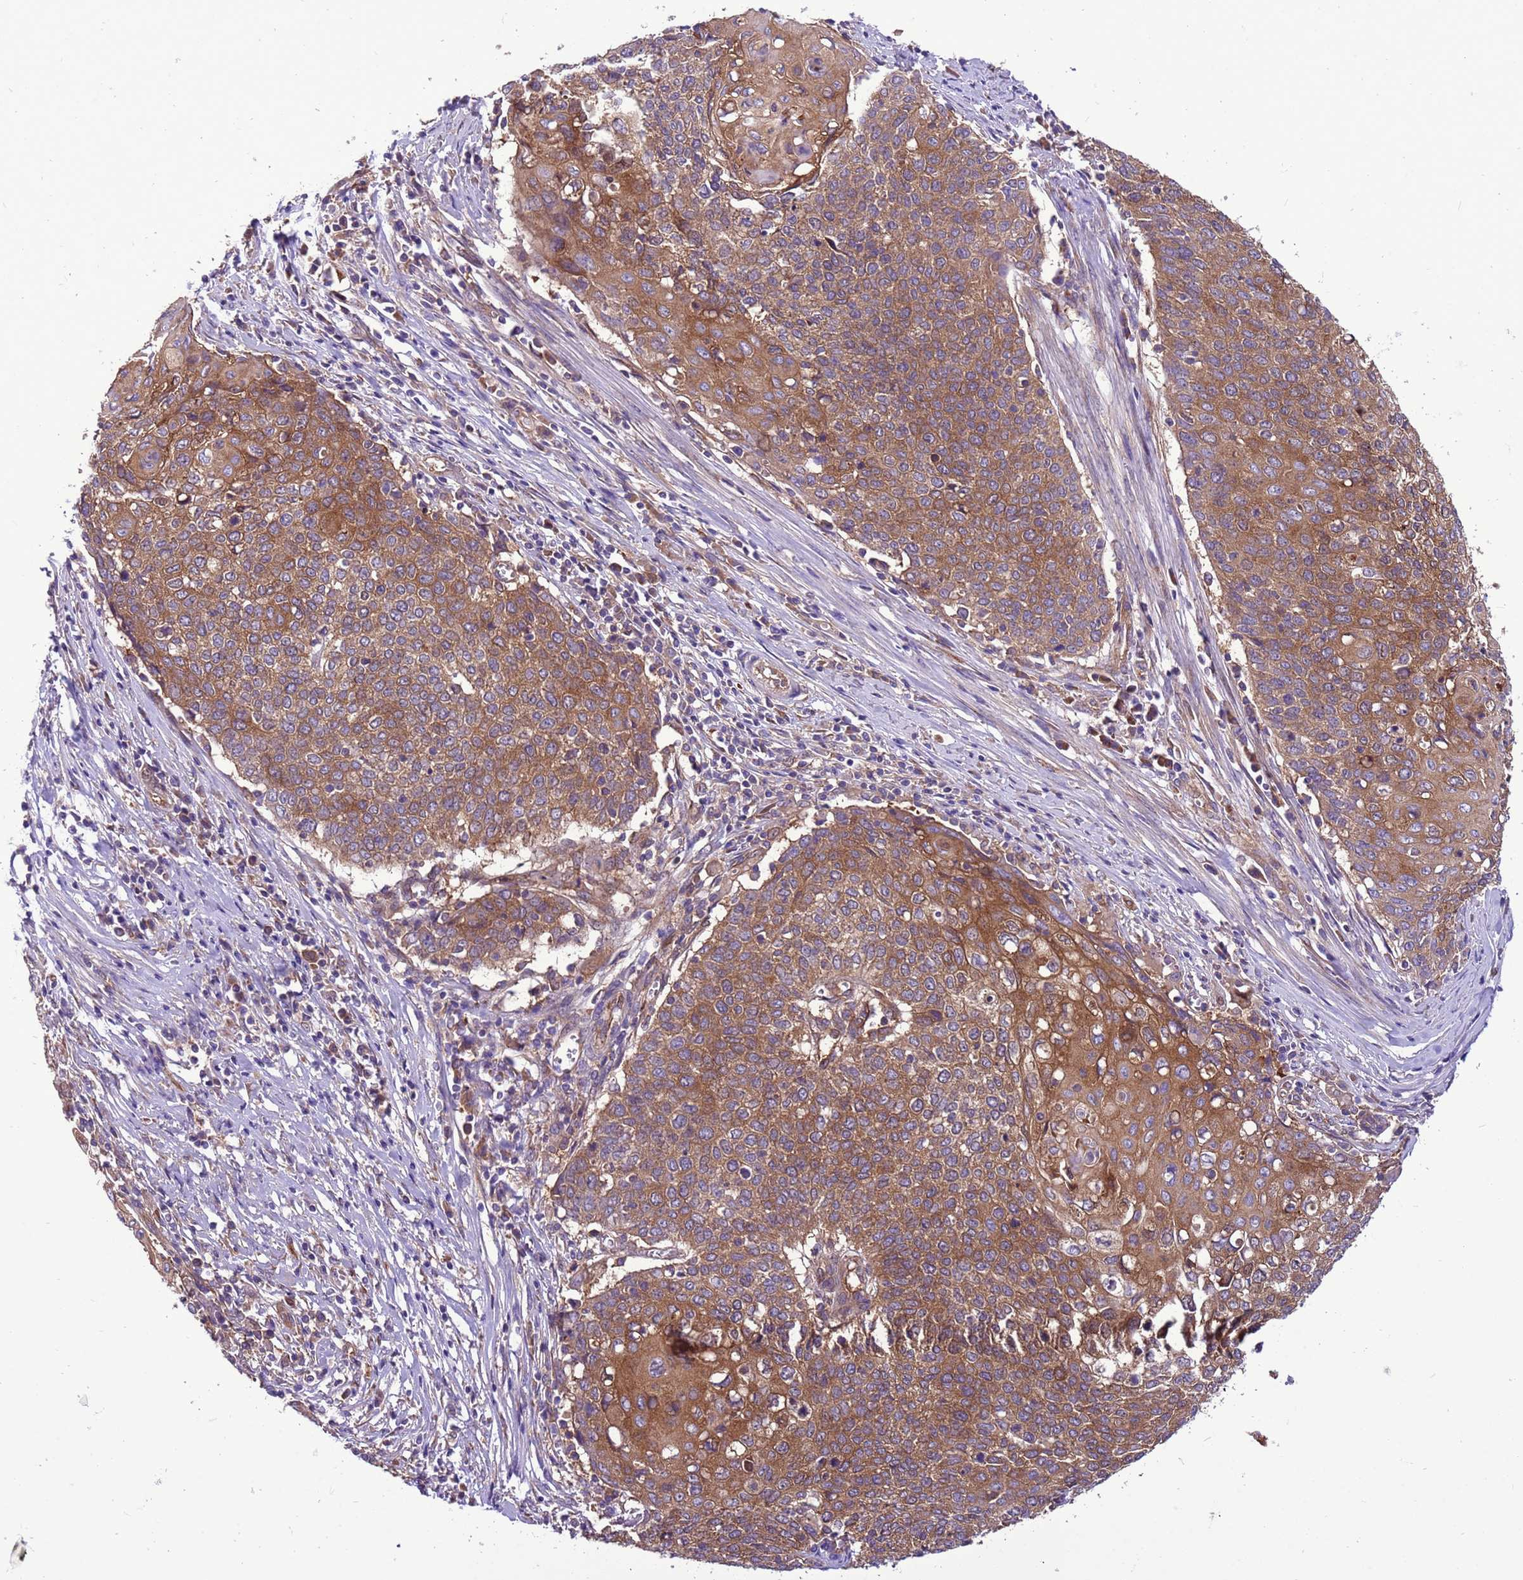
{"staining": {"intensity": "moderate", "quantity": ">75%", "location": "cytoplasmic/membranous"}, "tissue": "cervical cancer", "cell_type": "Tumor cells", "image_type": "cancer", "snomed": [{"axis": "morphology", "description": "Squamous cell carcinoma, NOS"}, {"axis": "topography", "description": "Cervix"}], "caption": "Immunohistochemistry of cervical cancer exhibits medium levels of moderate cytoplasmic/membranous staining in about >75% of tumor cells.", "gene": "RABEP2", "patient": {"sex": "female", "age": 39}}